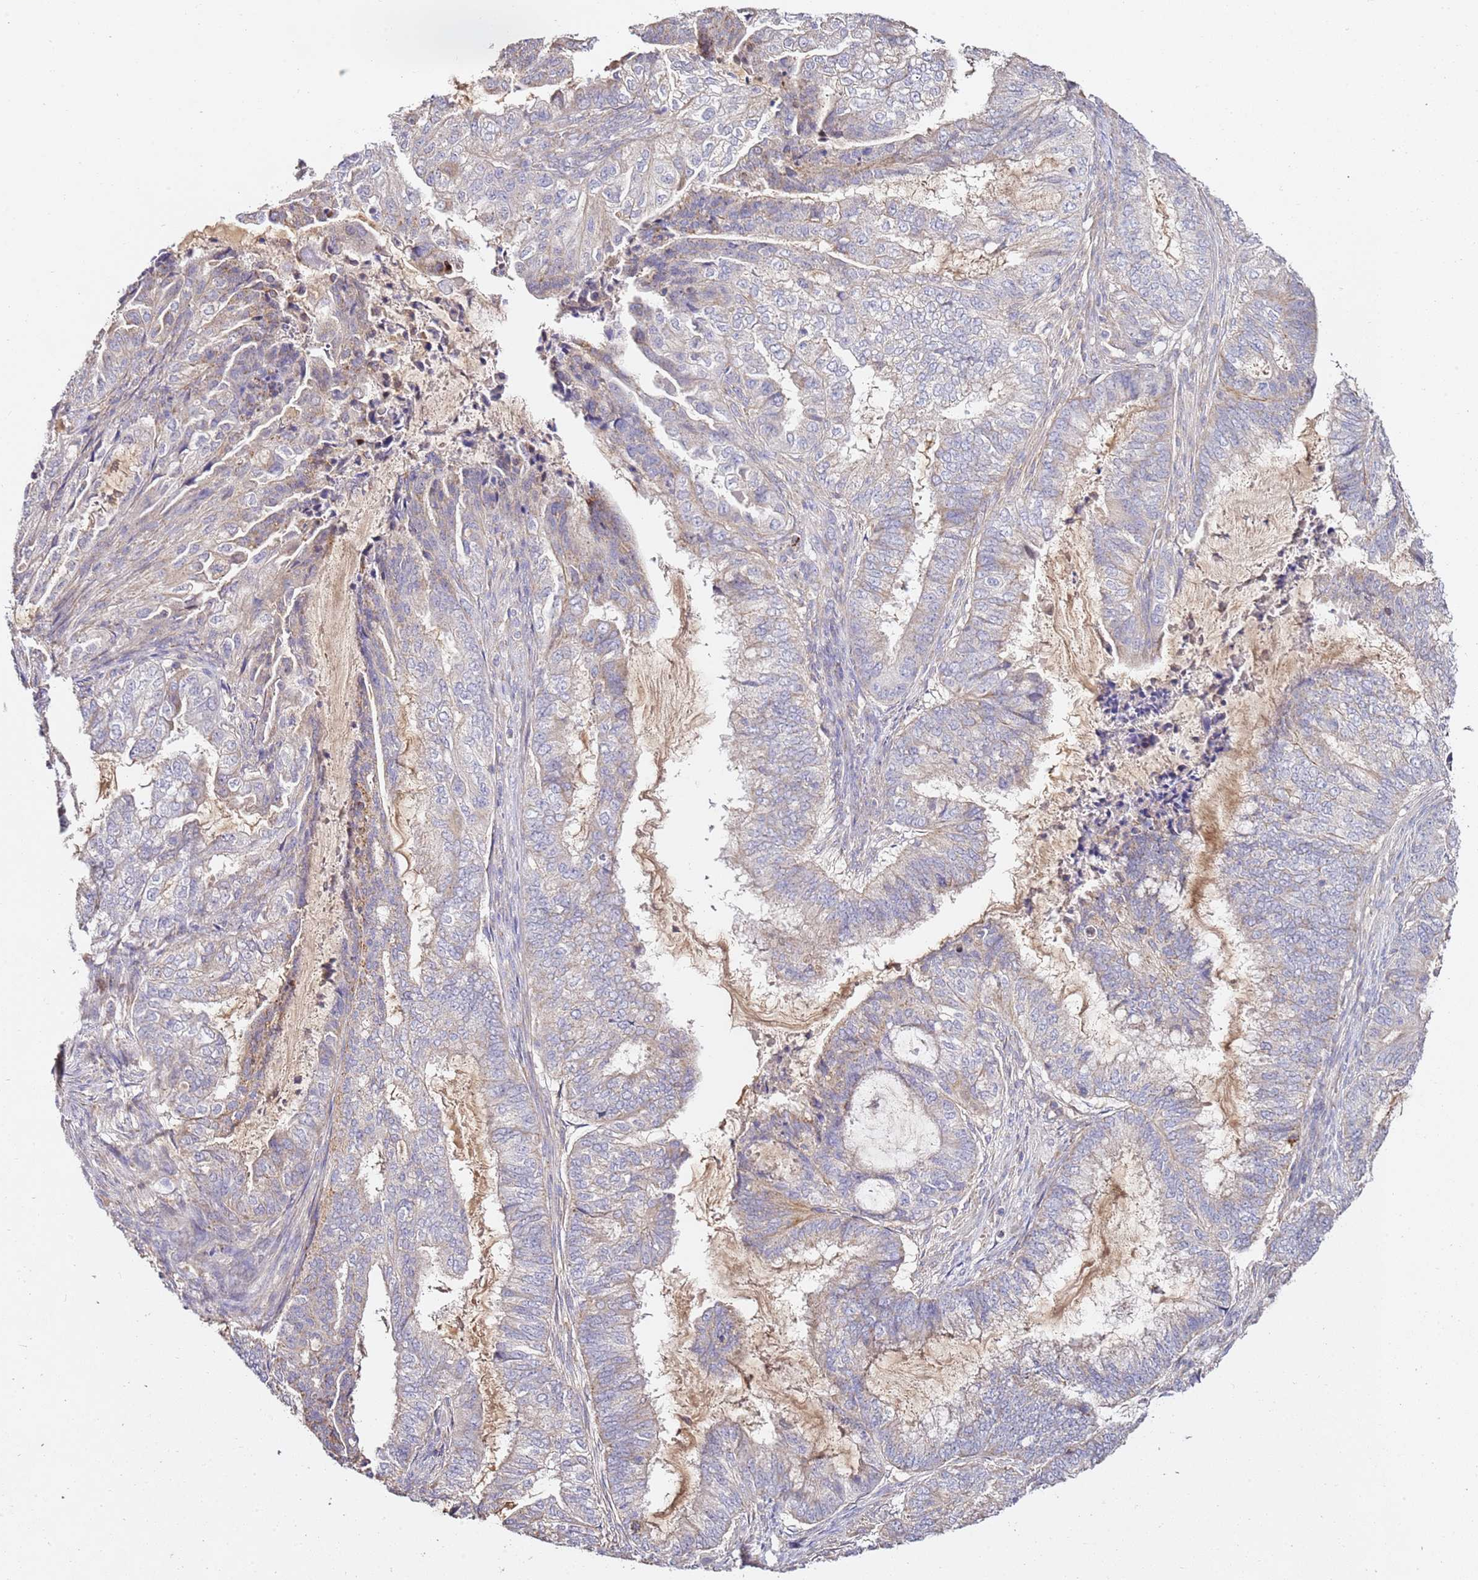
{"staining": {"intensity": "negative", "quantity": "none", "location": "none"}, "tissue": "endometrial cancer", "cell_type": "Tumor cells", "image_type": "cancer", "snomed": [{"axis": "morphology", "description": "Adenocarcinoma, NOS"}, {"axis": "topography", "description": "Endometrium"}], "caption": "An immunohistochemistry histopathology image of endometrial cancer (adenocarcinoma) is shown. There is no staining in tumor cells of endometrial cancer (adenocarcinoma).", "gene": "OR2B11", "patient": {"sex": "female", "age": 51}}